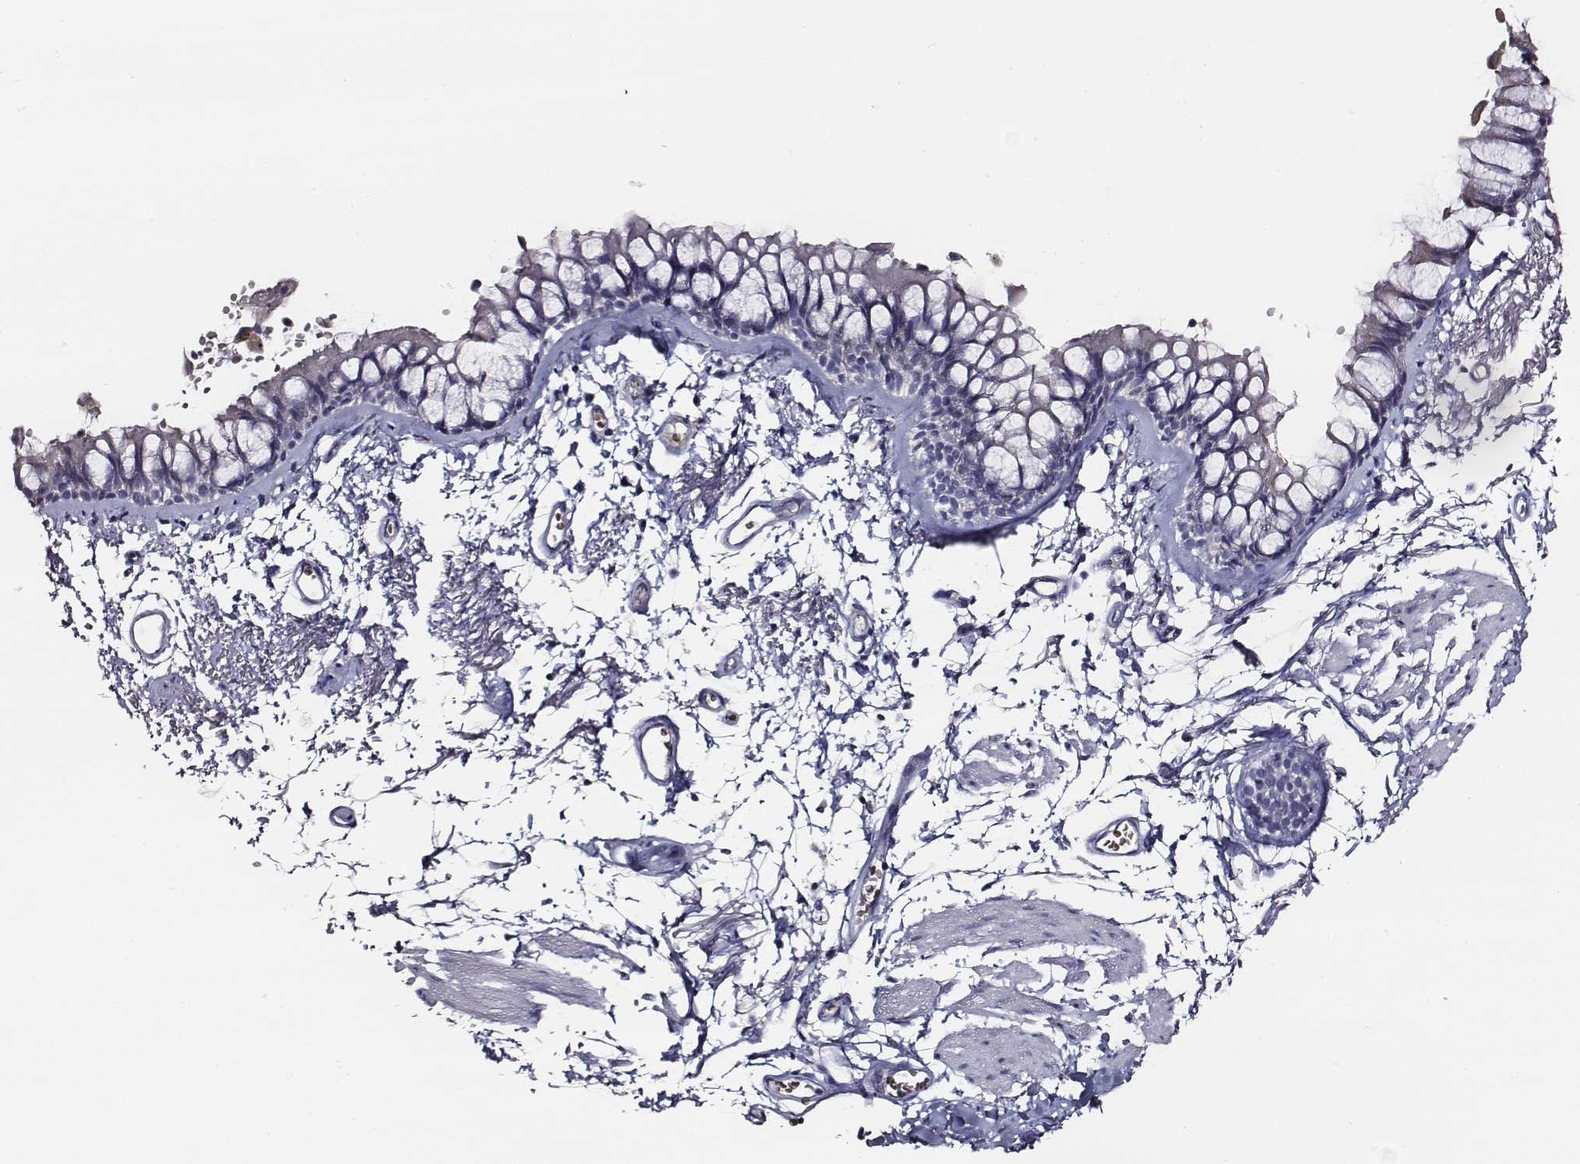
{"staining": {"intensity": "negative", "quantity": "none", "location": "none"}, "tissue": "bronchus", "cell_type": "Respiratory epithelial cells", "image_type": "normal", "snomed": [{"axis": "morphology", "description": "Normal tissue, NOS"}, {"axis": "topography", "description": "Cartilage tissue"}, {"axis": "topography", "description": "Bronchus"}], "caption": "Respiratory epithelial cells are negative for protein expression in unremarkable human bronchus. (Stains: DAB immunohistochemistry (IHC) with hematoxylin counter stain, Microscopy: brightfield microscopy at high magnification).", "gene": "AADAT", "patient": {"sex": "female", "age": 79}}